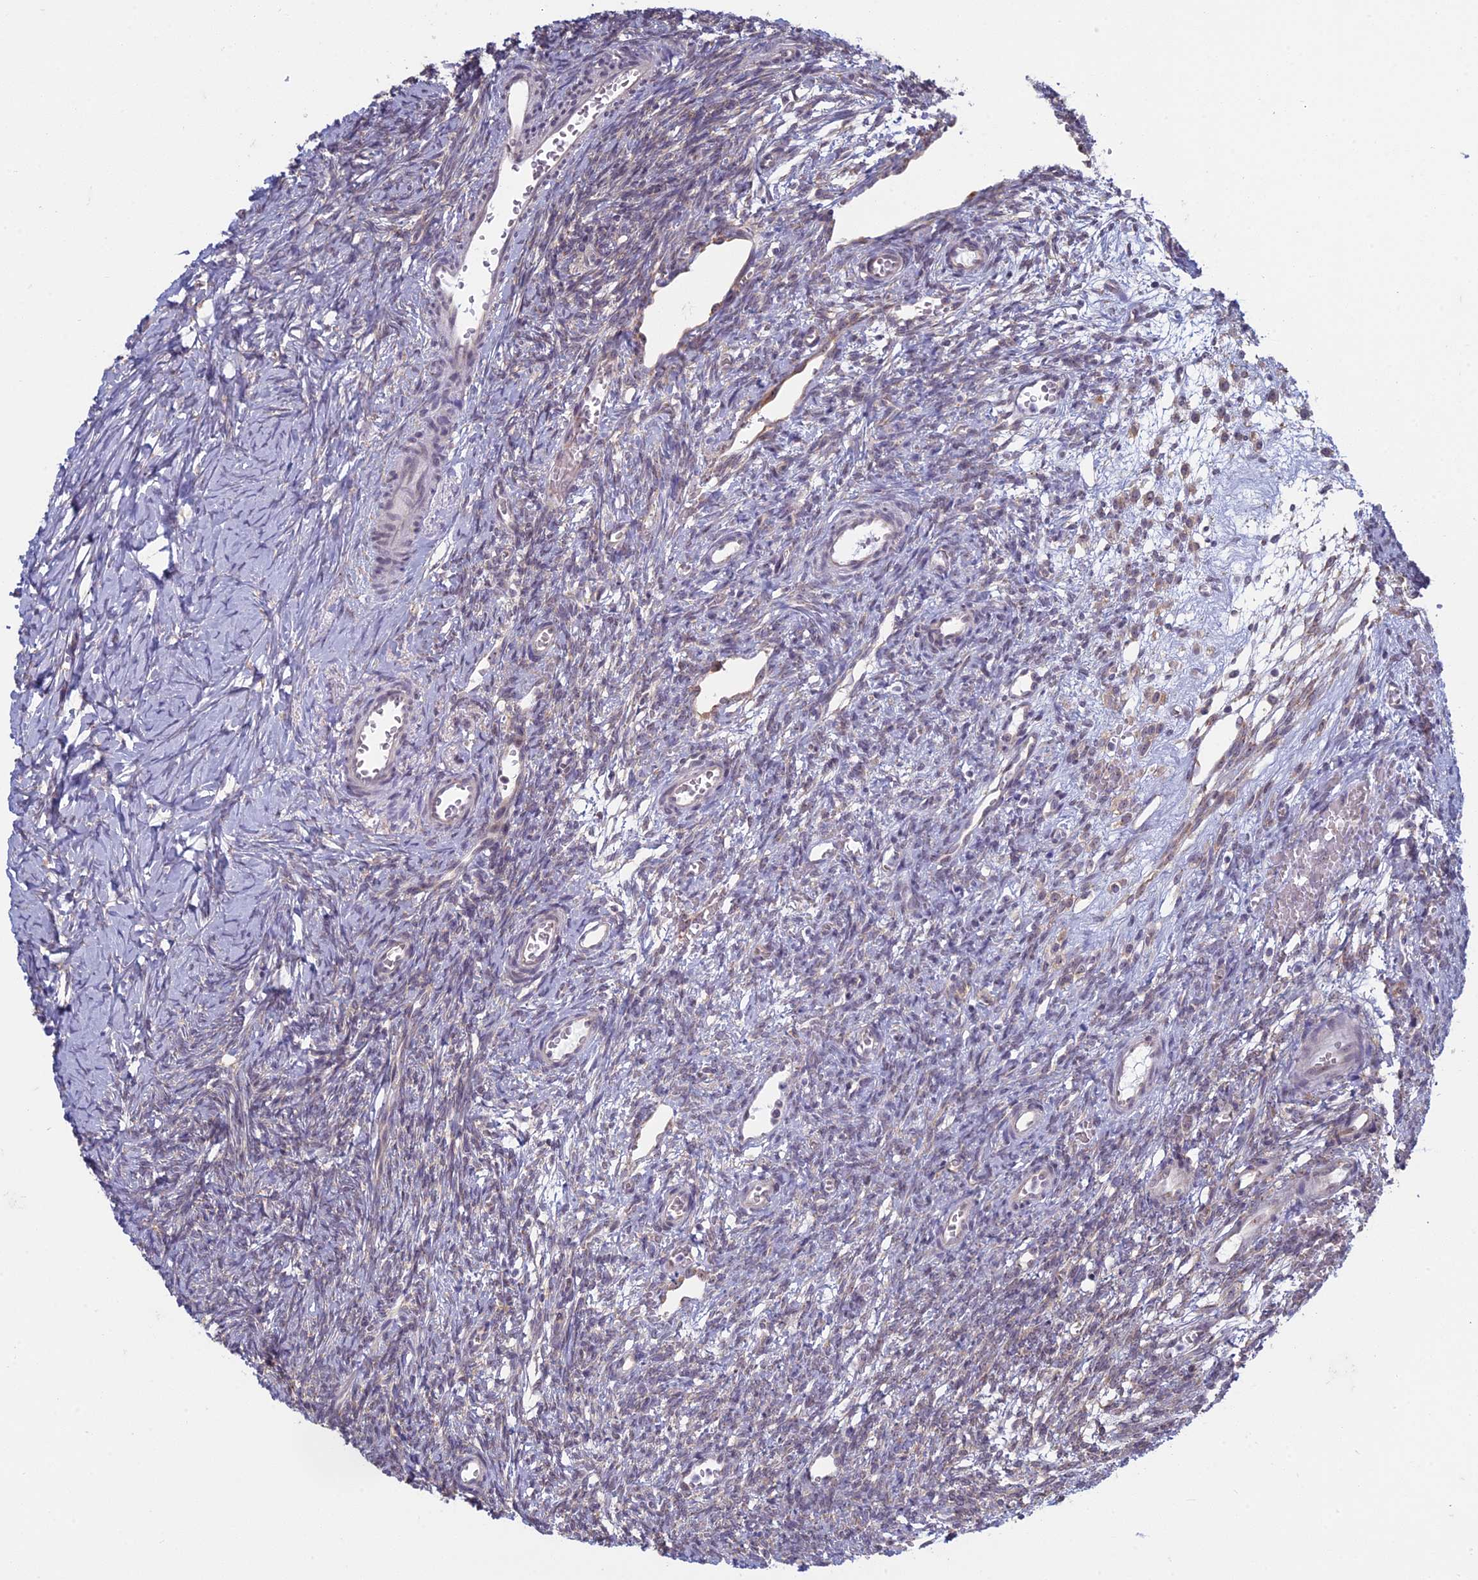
{"staining": {"intensity": "weak", "quantity": "25%-75%", "location": "cytoplasmic/membranous"}, "tissue": "ovary", "cell_type": "Ovarian stroma cells", "image_type": "normal", "snomed": [{"axis": "morphology", "description": "Normal tissue, NOS"}, {"axis": "topography", "description": "Ovary"}], "caption": "Immunohistochemical staining of unremarkable human ovary reveals 25%-75% levels of weak cytoplasmic/membranous protein positivity in about 25%-75% of ovarian stroma cells. (DAB (3,3'-diaminobenzidine) IHC, brown staining for protein, blue staining for nuclei).", "gene": "RPS19BP1", "patient": {"sex": "female", "age": 39}}